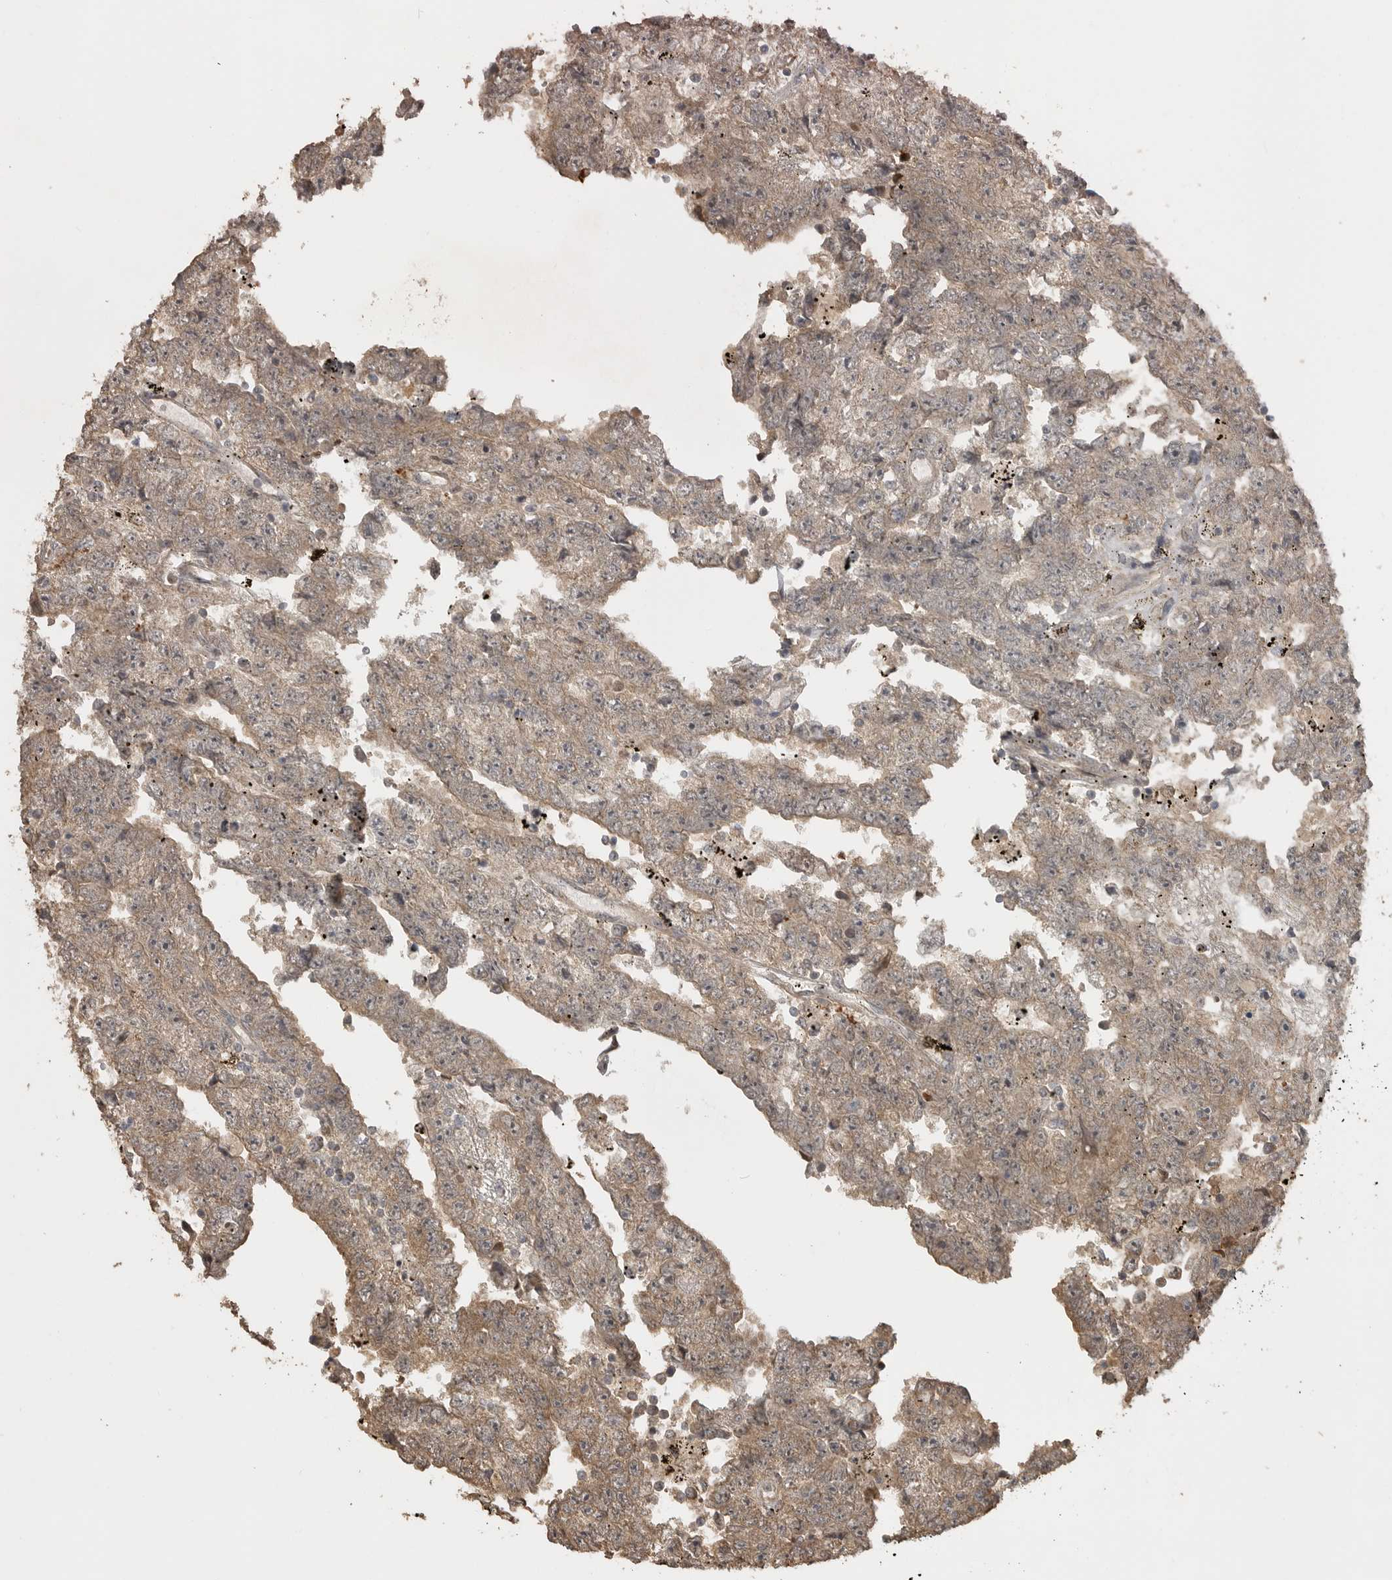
{"staining": {"intensity": "weak", "quantity": ">75%", "location": "cytoplasmic/membranous"}, "tissue": "testis cancer", "cell_type": "Tumor cells", "image_type": "cancer", "snomed": [{"axis": "morphology", "description": "Carcinoma, Embryonal, NOS"}, {"axis": "topography", "description": "Testis"}], "caption": "This is an image of immunohistochemistry (IHC) staining of testis cancer, which shows weak expression in the cytoplasmic/membranous of tumor cells.", "gene": "LLGL1", "patient": {"sex": "male", "age": 25}}